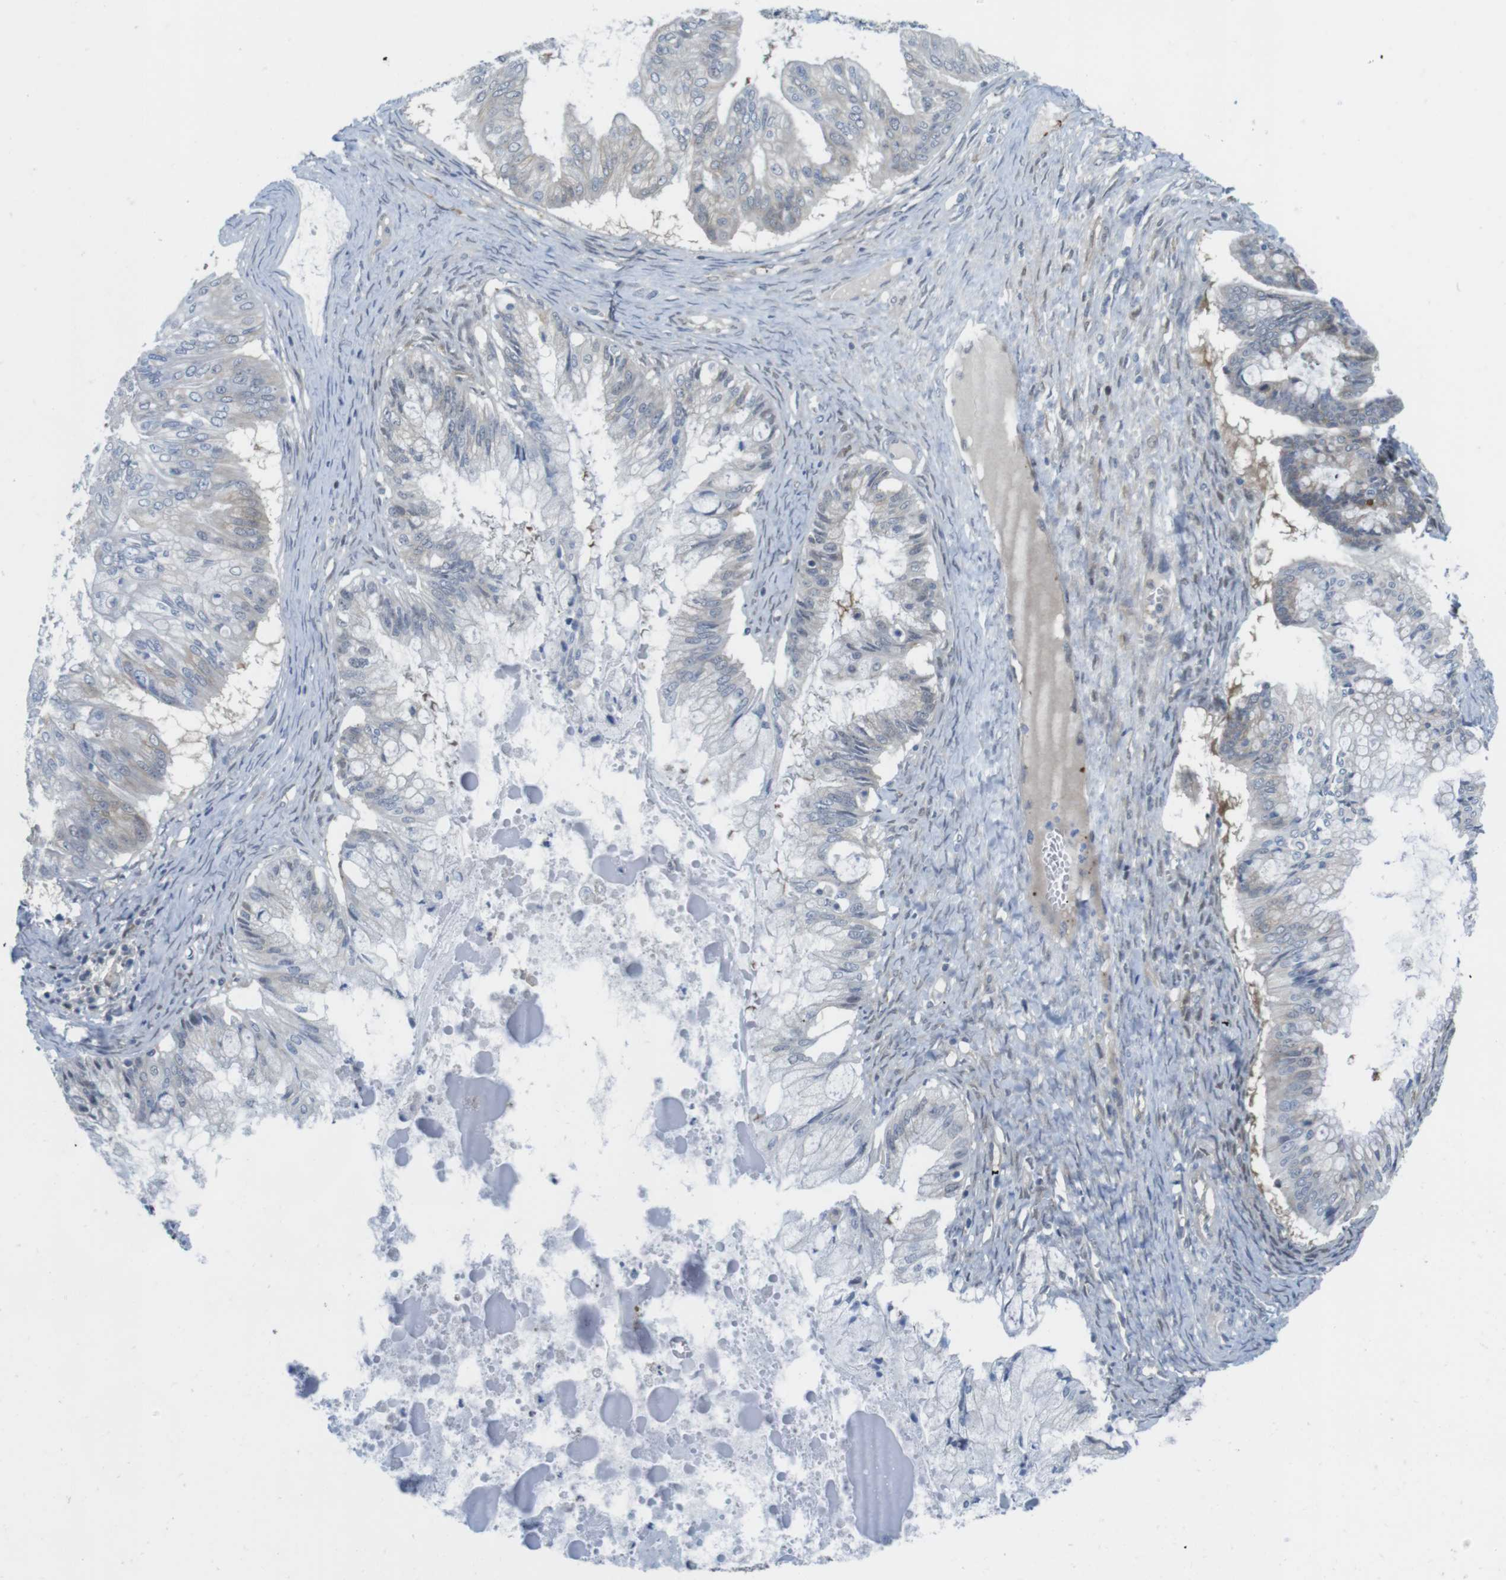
{"staining": {"intensity": "negative", "quantity": "none", "location": "none"}, "tissue": "ovarian cancer", "cell_type": "Tumor cells", "image_type": "cancer", "snomed": [{"axis": "morphology", "description": "Cystadenocarcinoma, mucinous, NOS"}, {"axis": "topography", "description": "Ovary"}], "caption": "Micrograph shows no significant protein positivity in tumor cells of mucinous cystadenocarcinoma (ovarian).", "gene": "CASP2", "patient": {"sex": "female", "age": 57}}